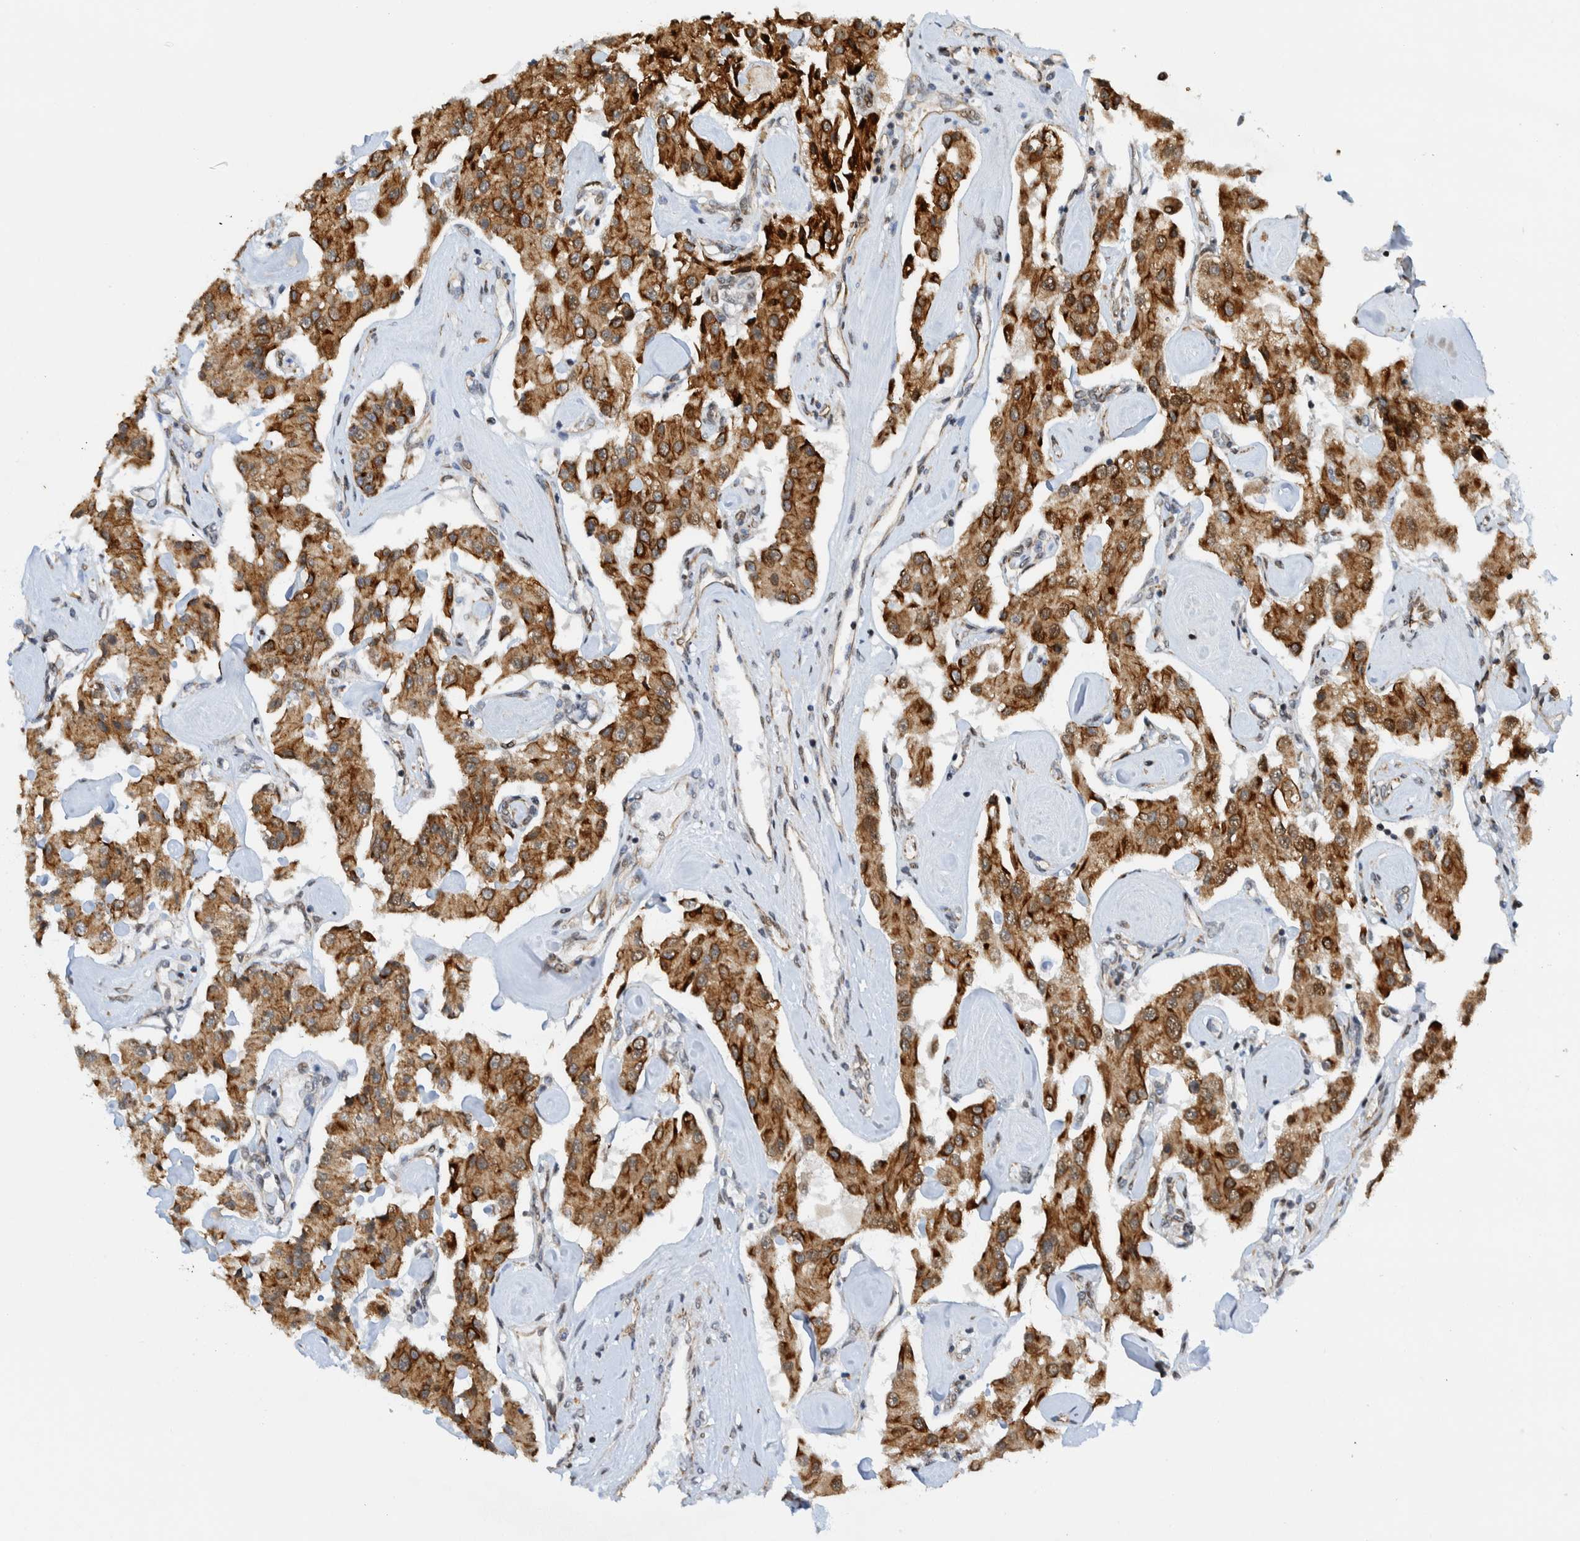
{"staining": {"intensity": "moderate", "quantity": ">75%", "location": "cytoplasmic/membranous"}, "tissue": "carcinoid", "cell_type": "Tumor cells", "image_type": "cancer", "snomed": [{"axis": "morphology", "description": "Carcinoid, malignant, NOS"}, {"axis": "topography", "description": "Pancreas"}], "caption": "Moderate cytoplasmic/membranous expression for a protein is identified in about >75% of tumor cells of carcinoid using immunohistochemistry.", "gene": "CCDC57", "patient": {"sex": "male", "age": 41}}